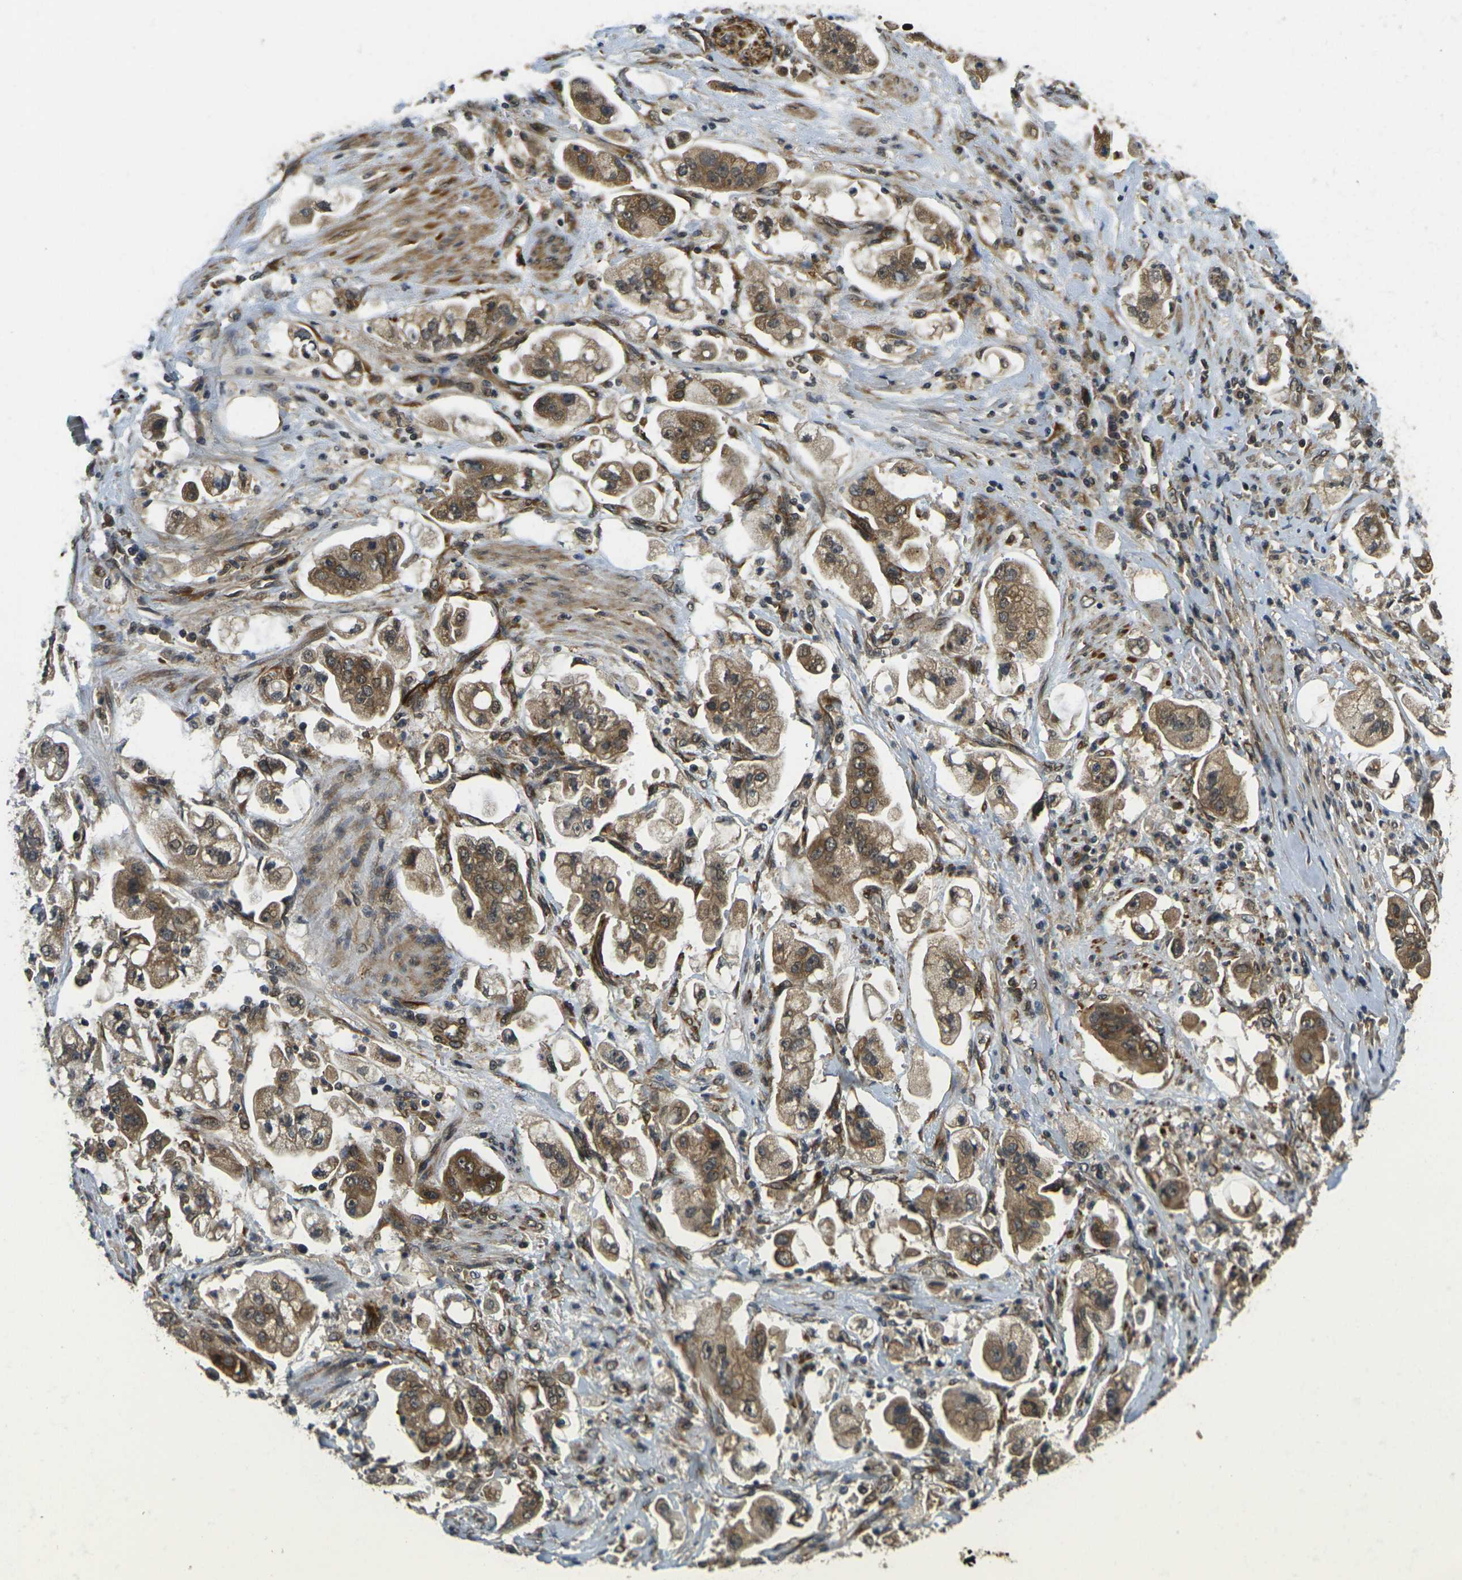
{"staining": {"intensity": "moderate", "quantity": ">75%", "location": "cytoplasmic/membranous"}, "tissue": "stomach cancer", "cell_type": "Tumor cells", "image_type": "cancer", "snomed": [{"axis": "morphology", "description": "Adenocarcinoma, NOS"}, {"axis": "topography", "description": "Stomach"}], "caption": "Immunohistochemical staining of human stomach cancer (adenocarcinoma) exhibits medium levels of moderate cytoplasmic/membranous staining in approximately >75% of tumor cells. The staining is performed using DAB (3,3'-diaminobenzidine) brown chromogen to label protein expression. The nuclei are counter-stained blue using hematoxylin.", "gene": "FUT11", "patient": {"sex": "male", "age": 62}}